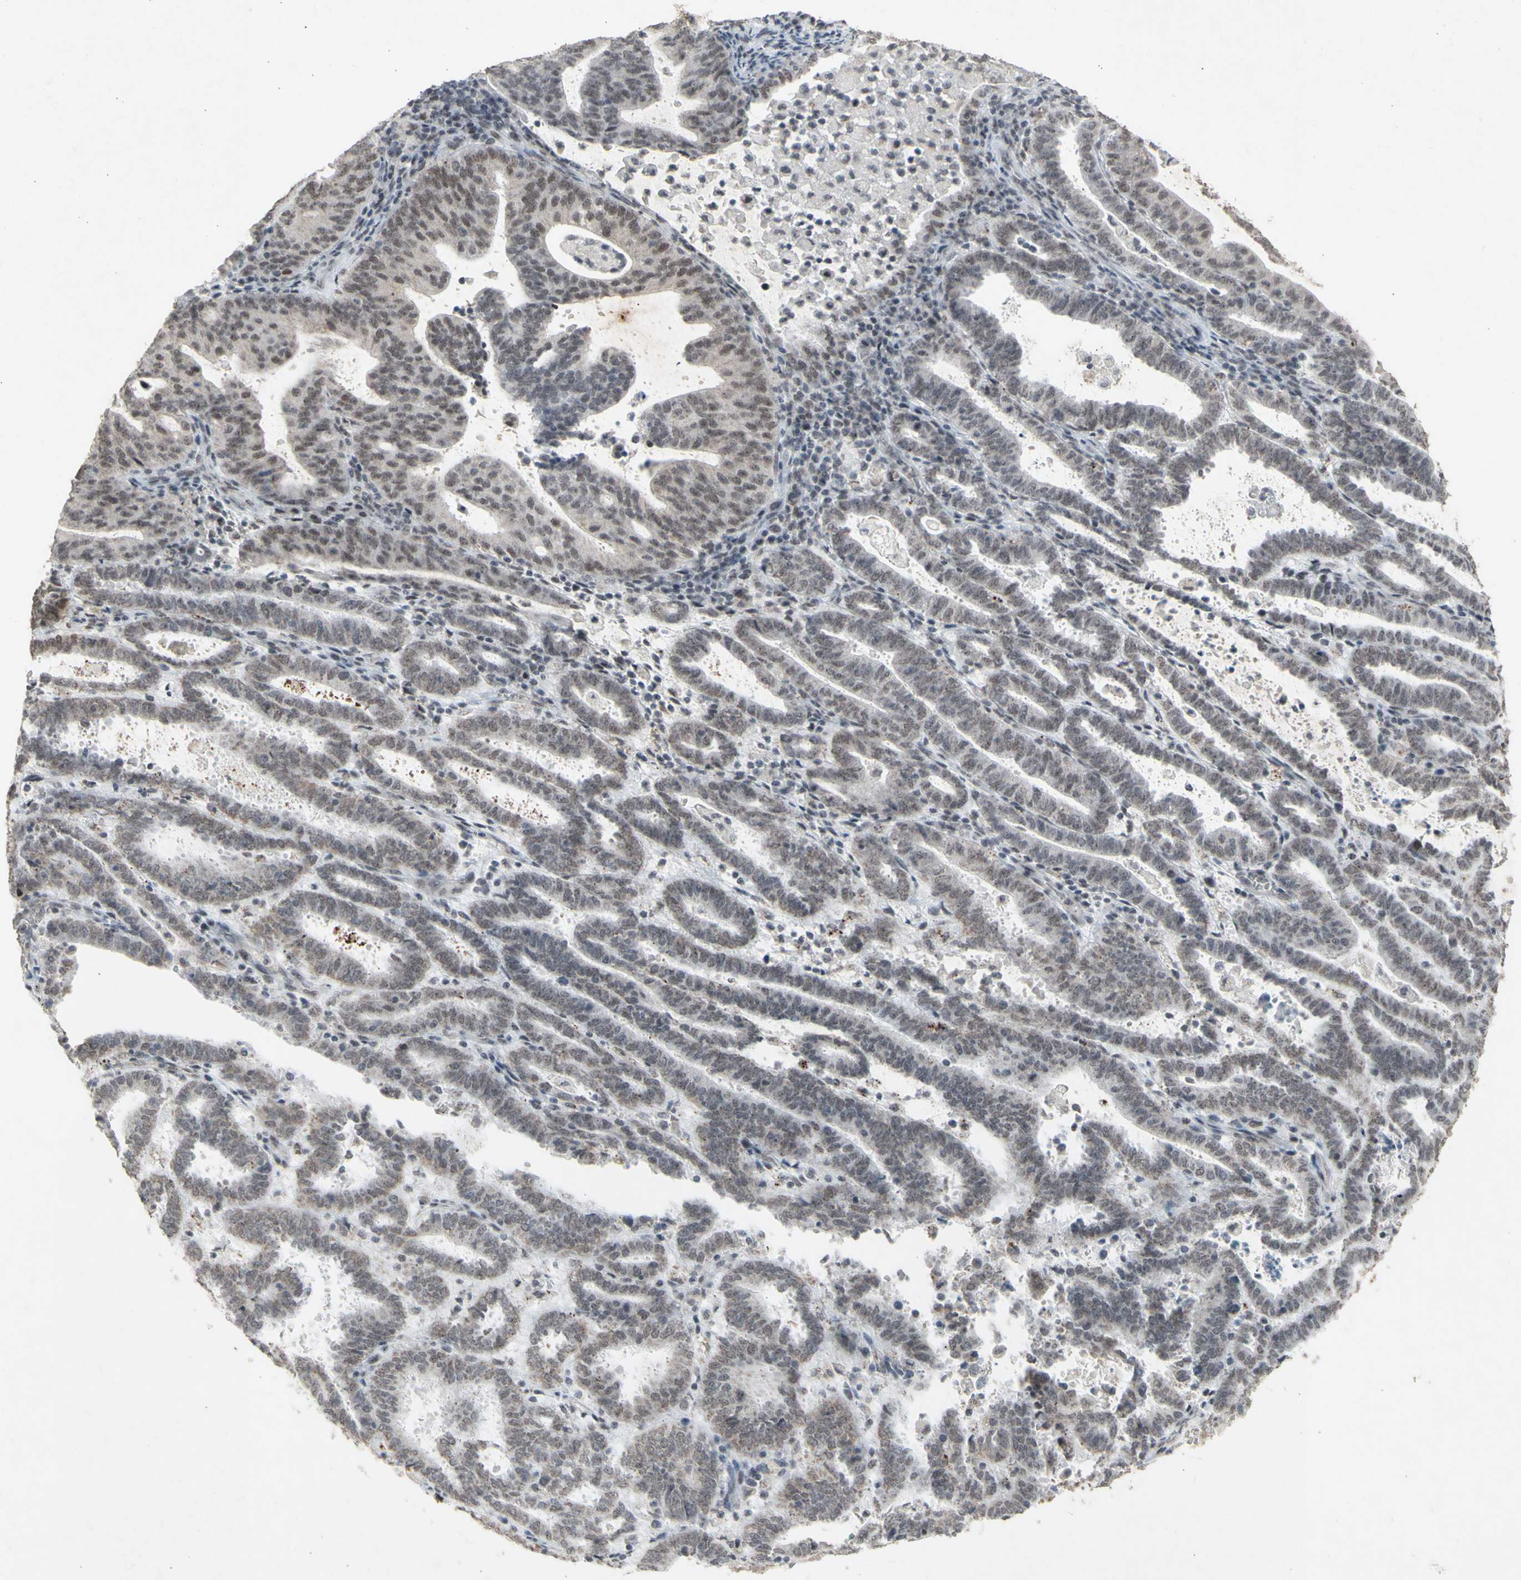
{"staining": {"intensity": "weak", "quantity": "25%-75%", "location": "nuclear"}, "tissue": "endometrial cancer", "cell_type": "Tumor cells", "image_type": "cancer", "snomed": [{"axis": "morphology", "description": "Adenocarcinoma, NOS"}, {"axis": "topography", "description": "Uterus"}], "caption": "This histopathology image exhibits endometrial cancer (adenocarcinoma) stained with immunohistochemistry (IHC) to label a protein in brown. The nuclear of tumor cells show weak positivity for the protein. Nuclei are counter-stained blue.", "gene": "CENPB", "patient": {"sex": "female", "age": 83}}